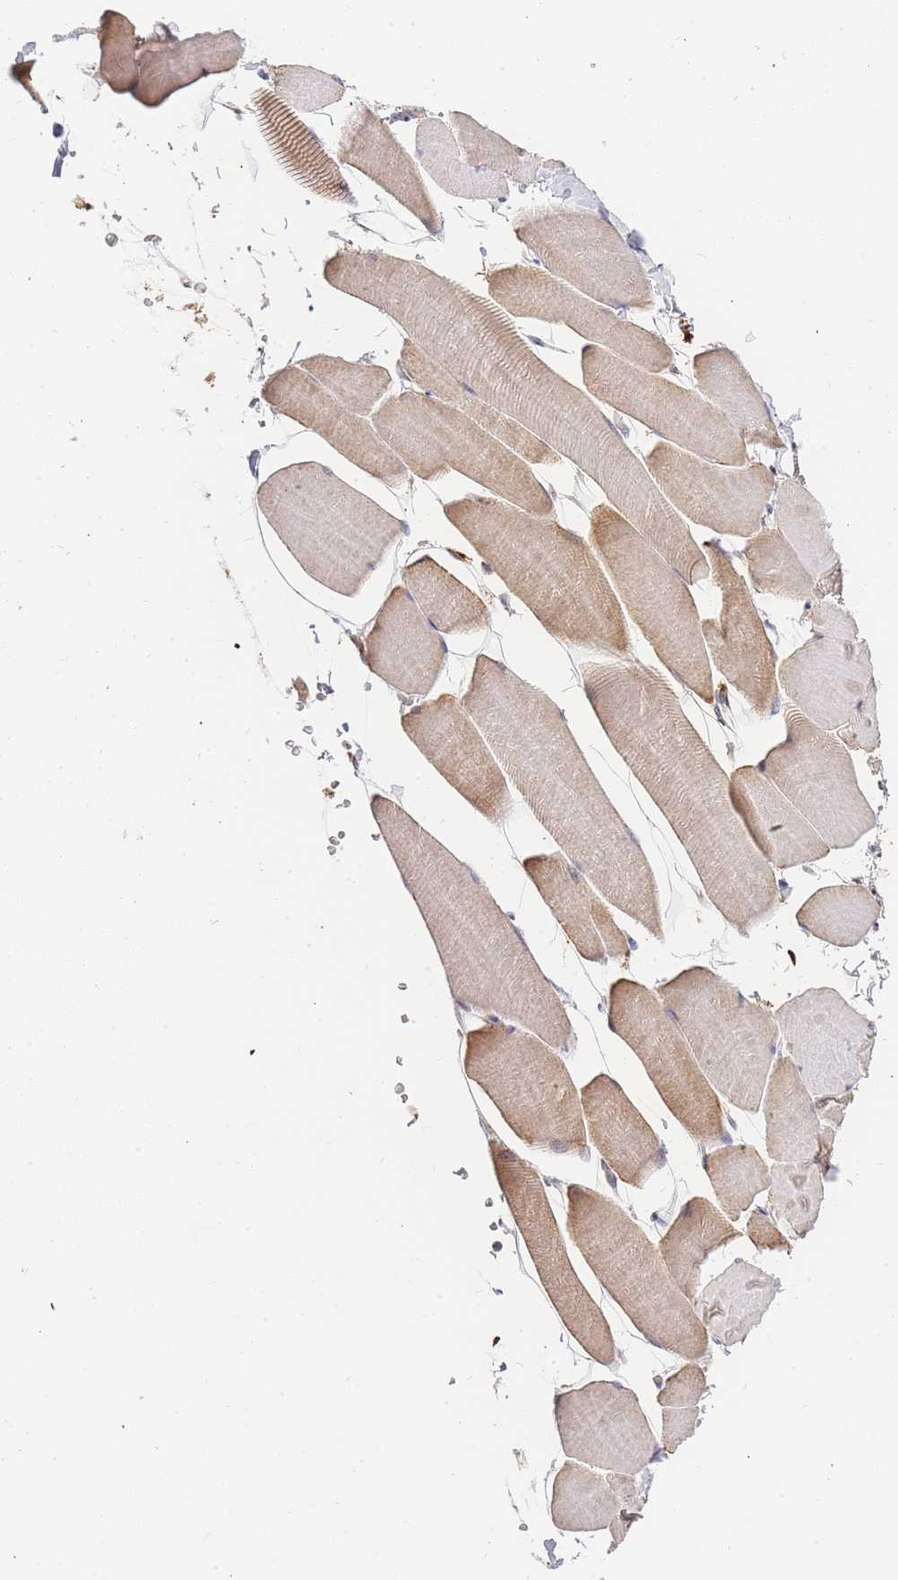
{"staining": {"intensity": "moderate", "quantity": "<25%", "location": "cytoplasmic/membranous"}, "tissue": "skeletal muscle", "cell_type": "Myocytes", "image_type": "normal", "snomed": [{"axis": "morphology", "description": "Normal tissue, NOS"}, {"axis": "topography", "description": "Skeletal muscle"}], "caption": "The micrograph displays immunohistochemical staining of unremarkable skeletal muscle. There is moderate cytoplasmic/membranous staining is identified in approximately <25% of myocytes.", "gene": "ADCY9", "patient": {"sex": "male", "age": 25}}